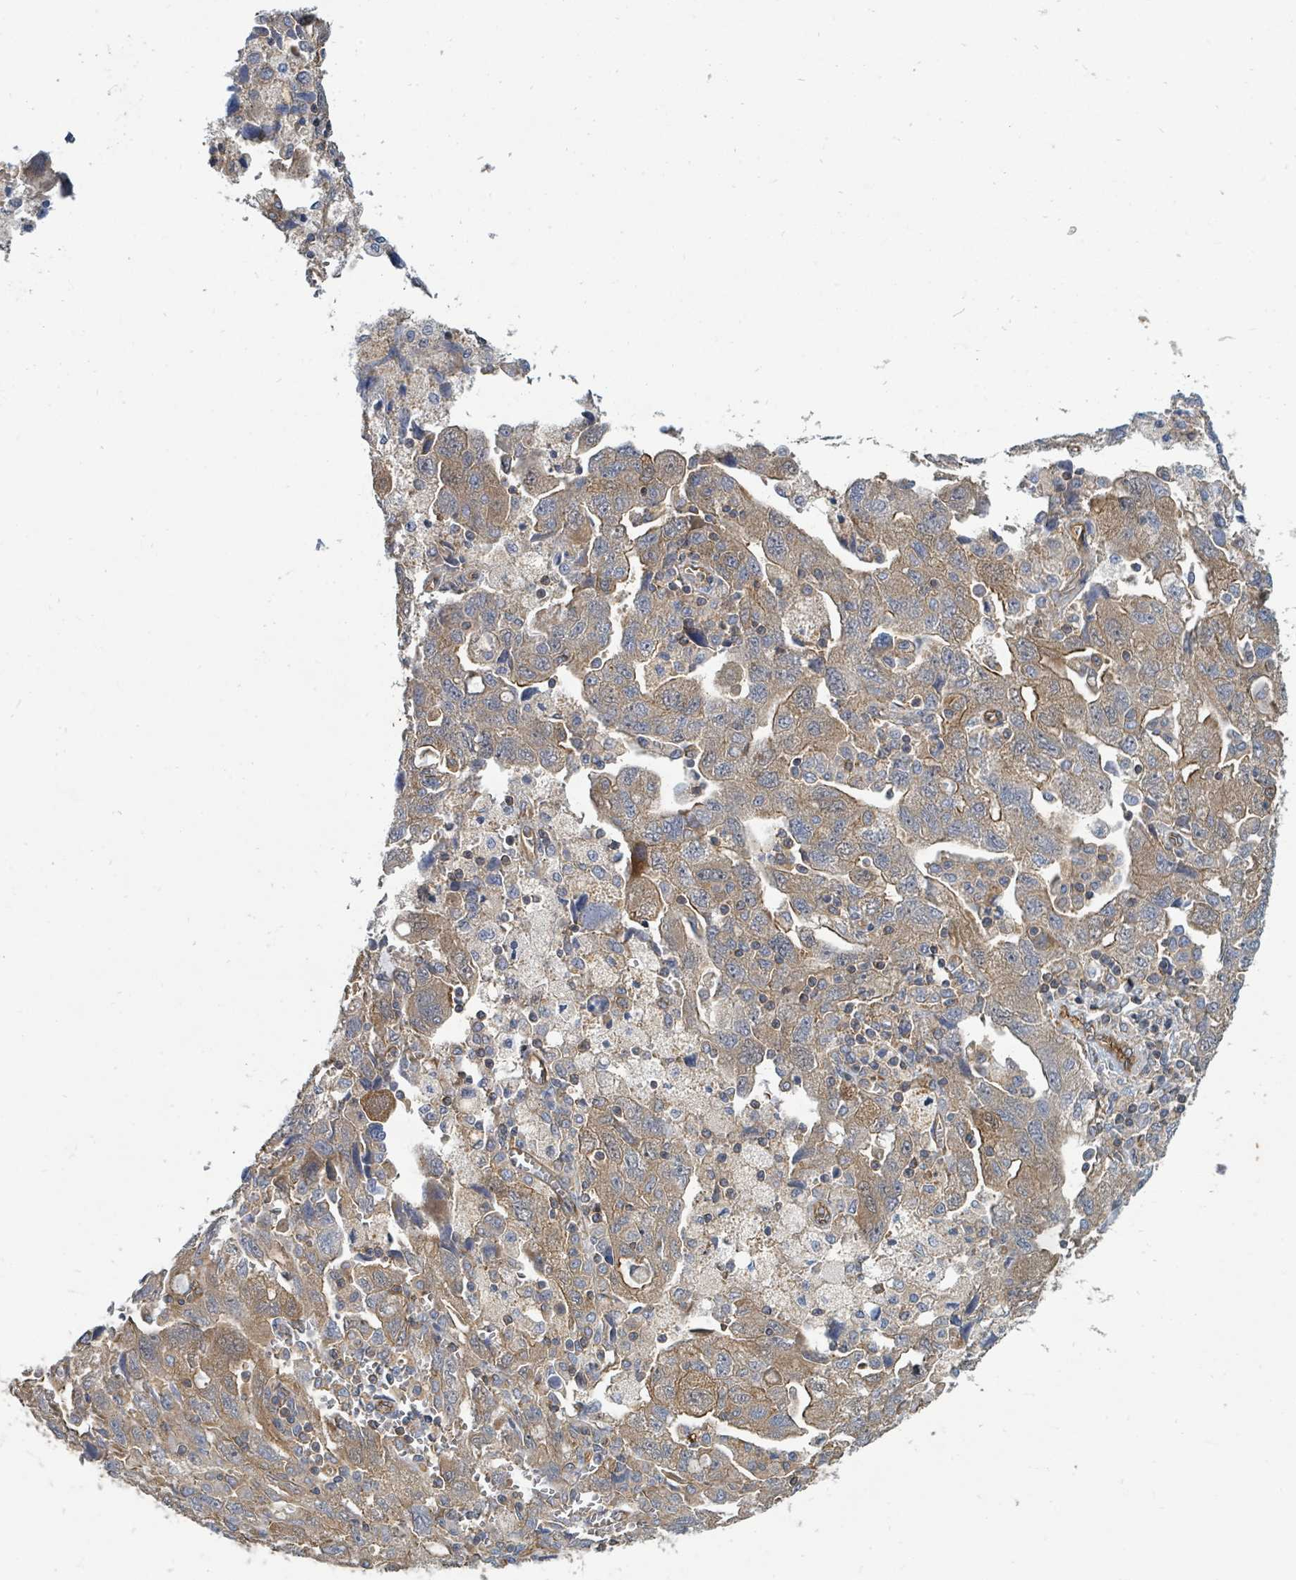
{"staining": {"intensity": "moderate", "quantity": ">75%", "location": "cytoplasmic/membranous"}, "tissue": "ovarian cancer", "cell_type": "Tumor cells", "image_type": "cancer", "snomed": [{"axis": "morphology", "description": "Carcinoma, NOS"}, {"axis": "morphology", "description": "Cystadenocarcinoma, serous, NOS"}, {"axis": "topography", "description": "Ovary"}], "caption": "Brown immunohistochemical staining in carcinoma (ovarian) displays moderate cytoplasmic/membranous expression in approximately >75% of tumor cells.", "gene": "BOLA2B", "patient": {"sex": "female", "age": 69}}